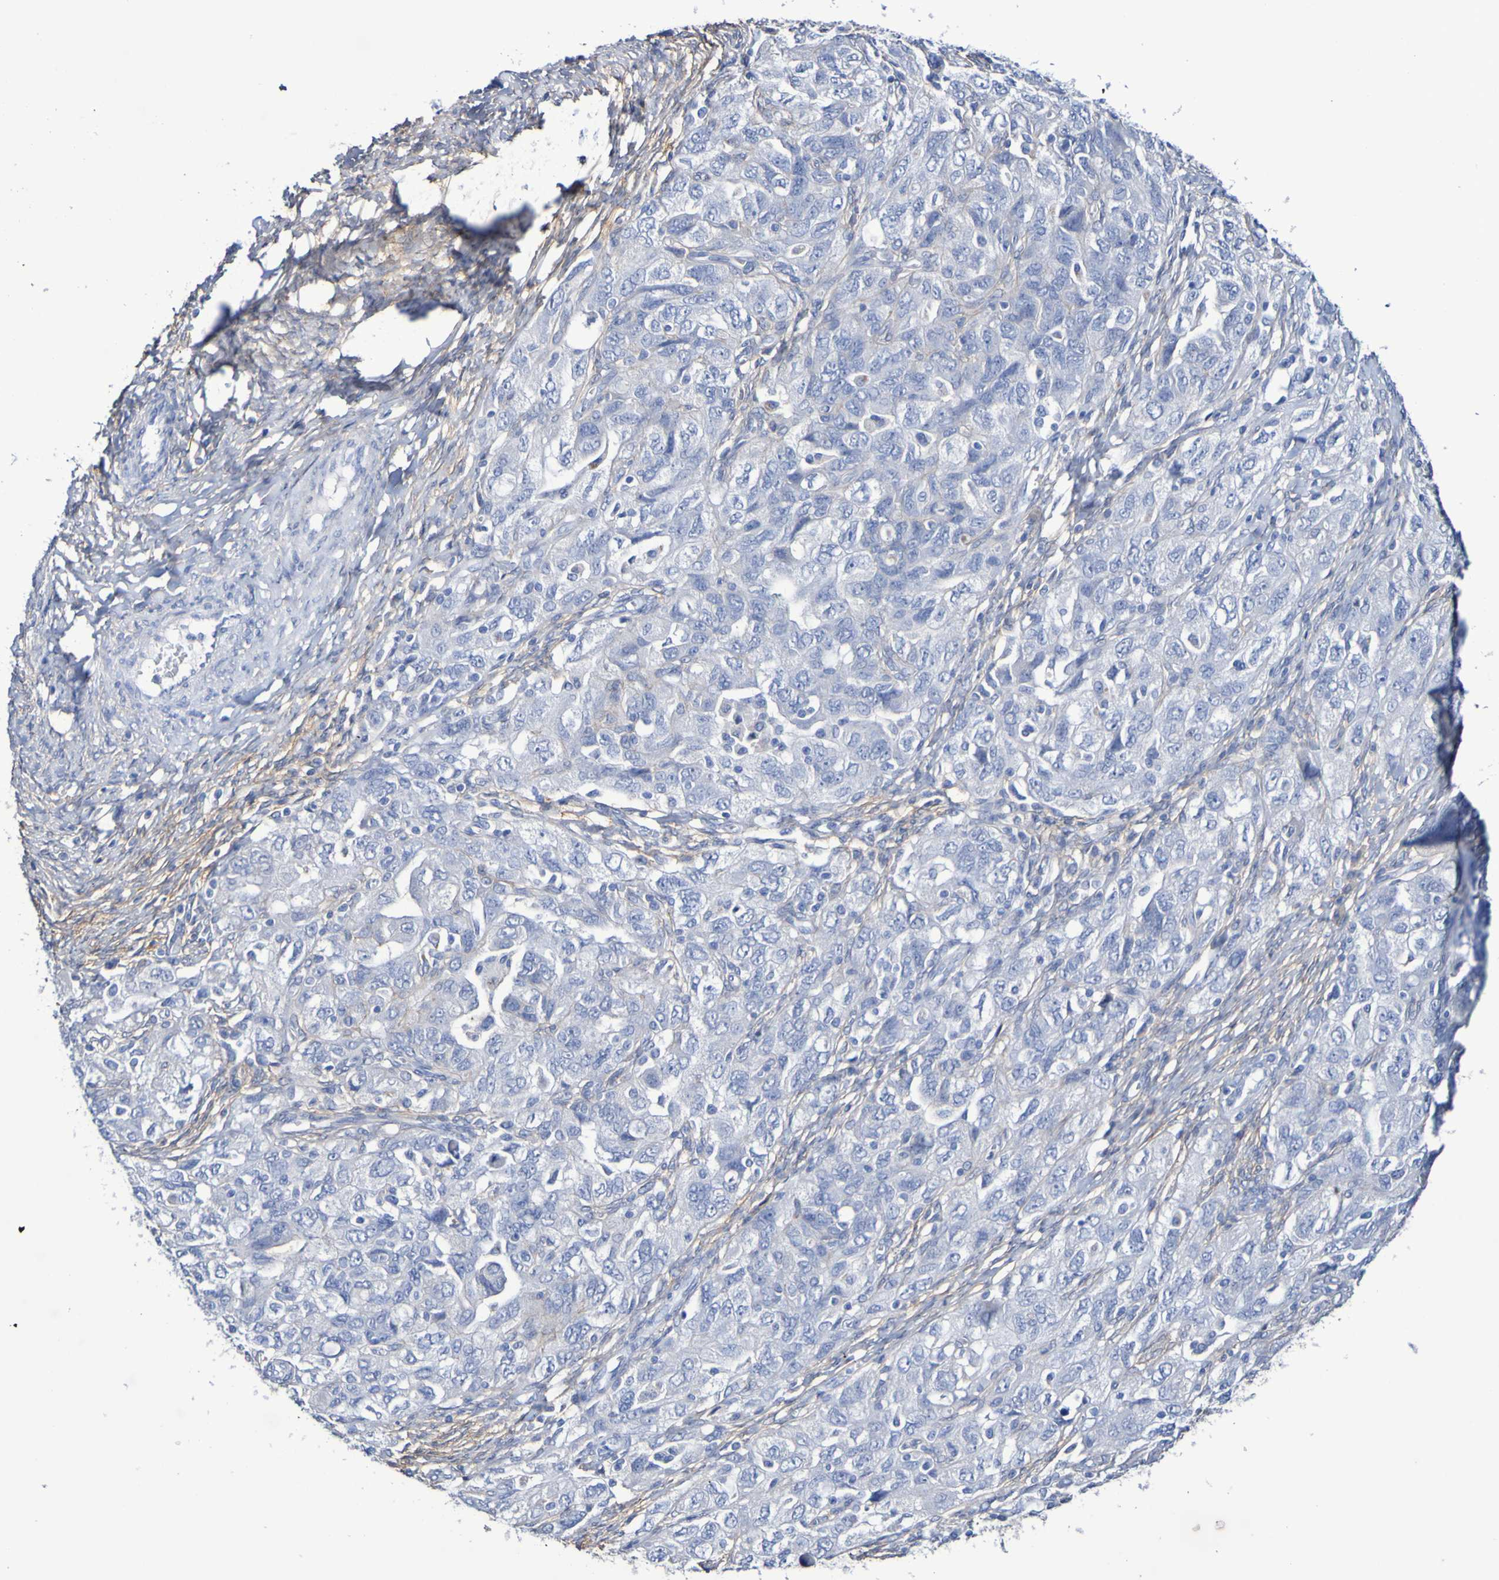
{"staining": {"intensity": "negative", "quantity": "none", "location": "none"}, "tissue": "ovarian cancer", "cell_type": "Tumor cells", "image_type": "cancer", "snomed": [{"axis": "morphology", "description": "Carcinoma, NOS"}, {"axis": "morphology", "description": "Cystadenocarcinoma, serous, NOS"}, {"axis": "topography", "description": "Ovary"}], "caption": "There is no significant staining in tumor cells of ovarian carcinoma.", "gene": "SGCB", "patient": {"sex": "female", "age": 69}}